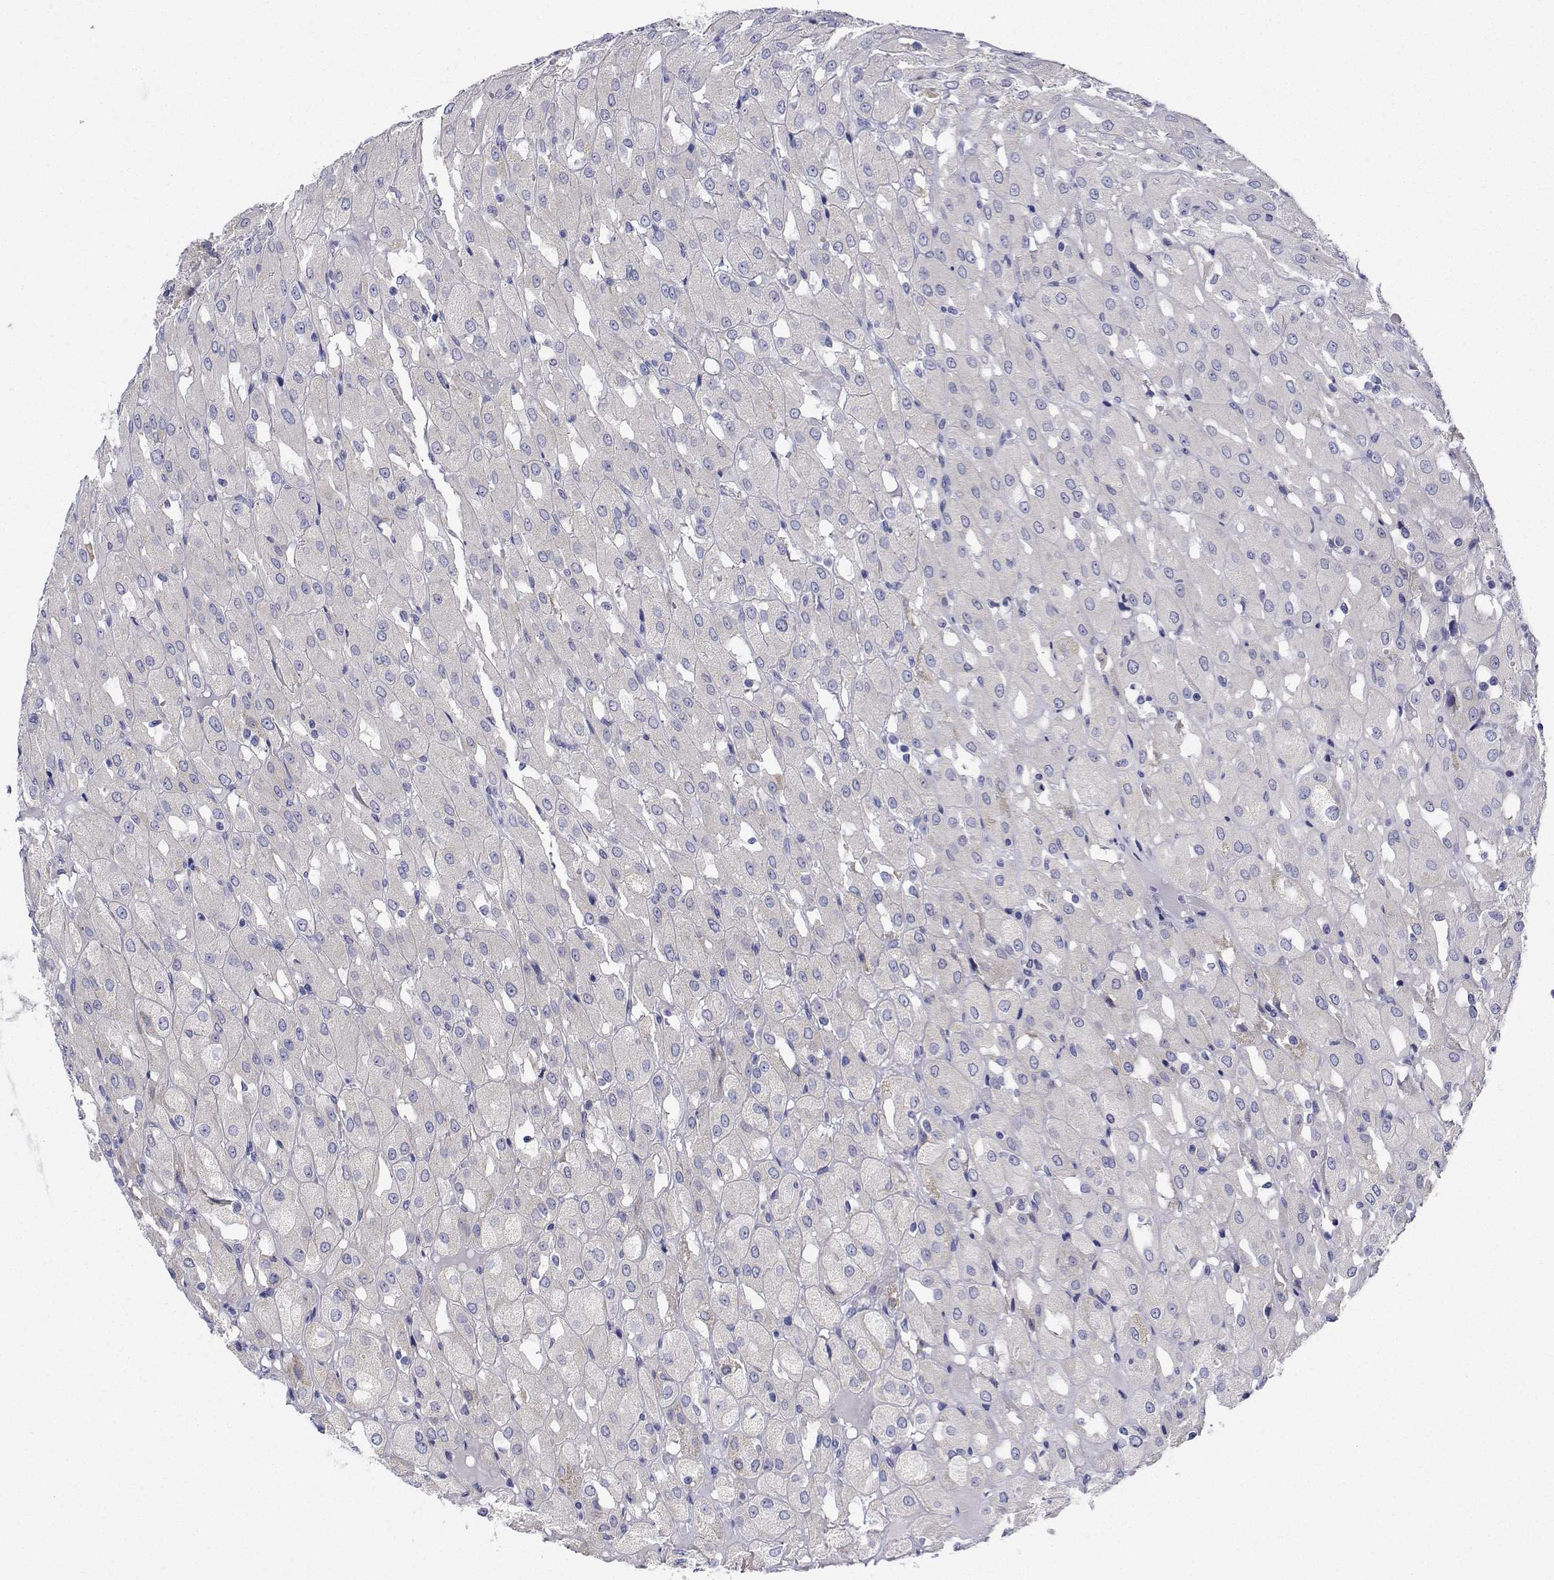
{"staining": {"intensity": "negative", "quantity": "none", "location": "none"}, "tissue": "renal cancer", "cell_type": "Tumor cells", "image_type": "cancer", "snomed": [{"axis": "morphology", "description": "Adenocarcinoma, NOS"}, {"axis": "topography", "description": "Kidney"}], "caption": "The micrograph exhibits no significant positivity in tumor cells of renal adenocarcinoma.", "gene": "CDHR3", "patient": {"sex": "male", "age": 72}}